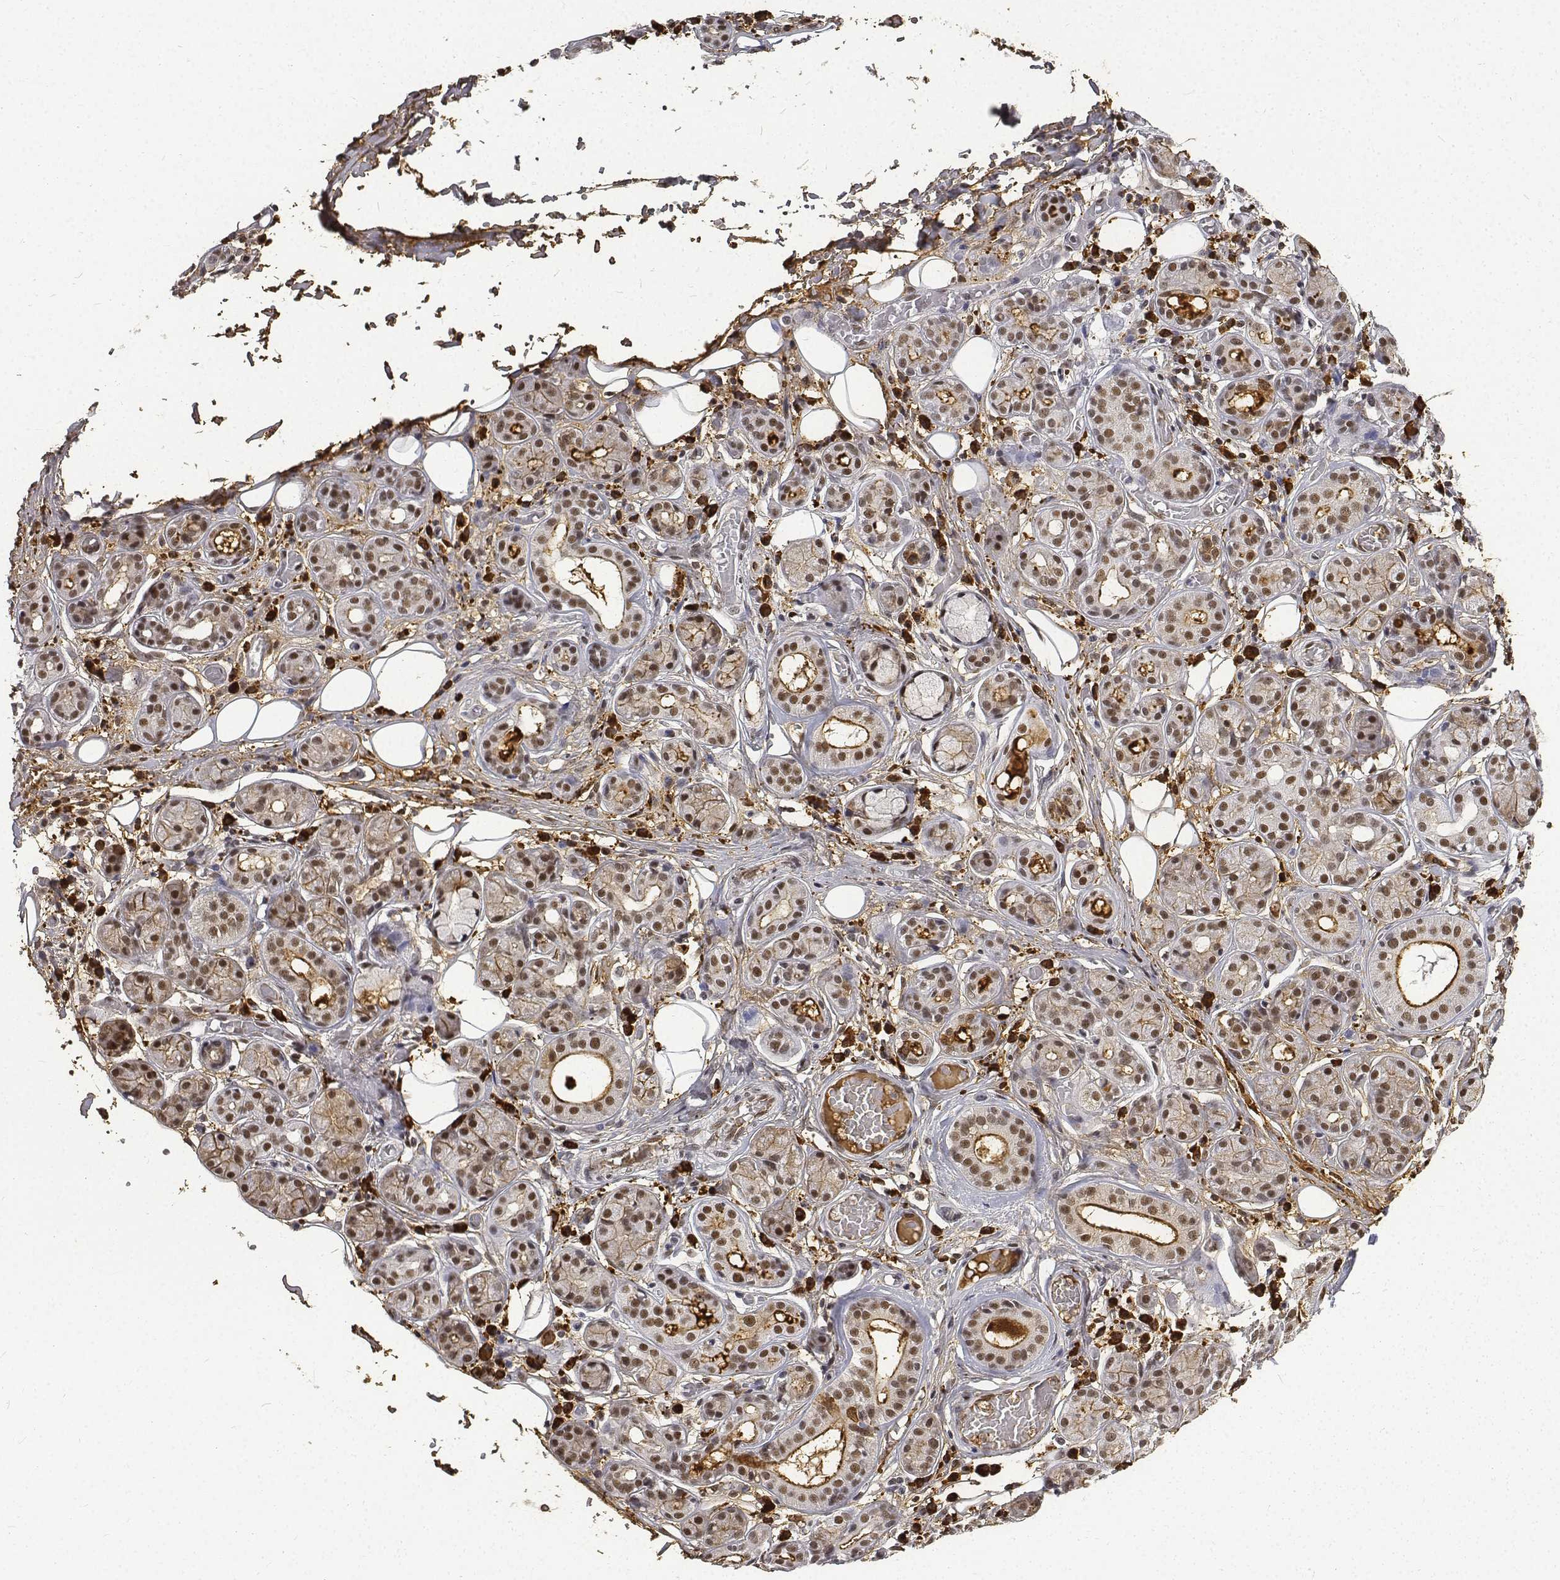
{"staining": {"intensity": "strong", "quantity": ">75%", "location": "nuclear"}, "tissue": "salivary gland", "cell_type": "Glandular cells", "image_type": "normal", "snomed": [{"axis": "morphology", "description": "Normal tissue, NOS"}, {"axis": "topography", "description": "Salivary gland"}, {"axis": "topography", "description": "Peripheral nerve tissue"}], "caption": "Strong nuclear expression for a protein is appreciated in about >75% of glandular cells of normal salivary gland using immunohistochemistry (IHC).", "gene": "ATRX", "patient": {"sex": "male", "age": 71}}